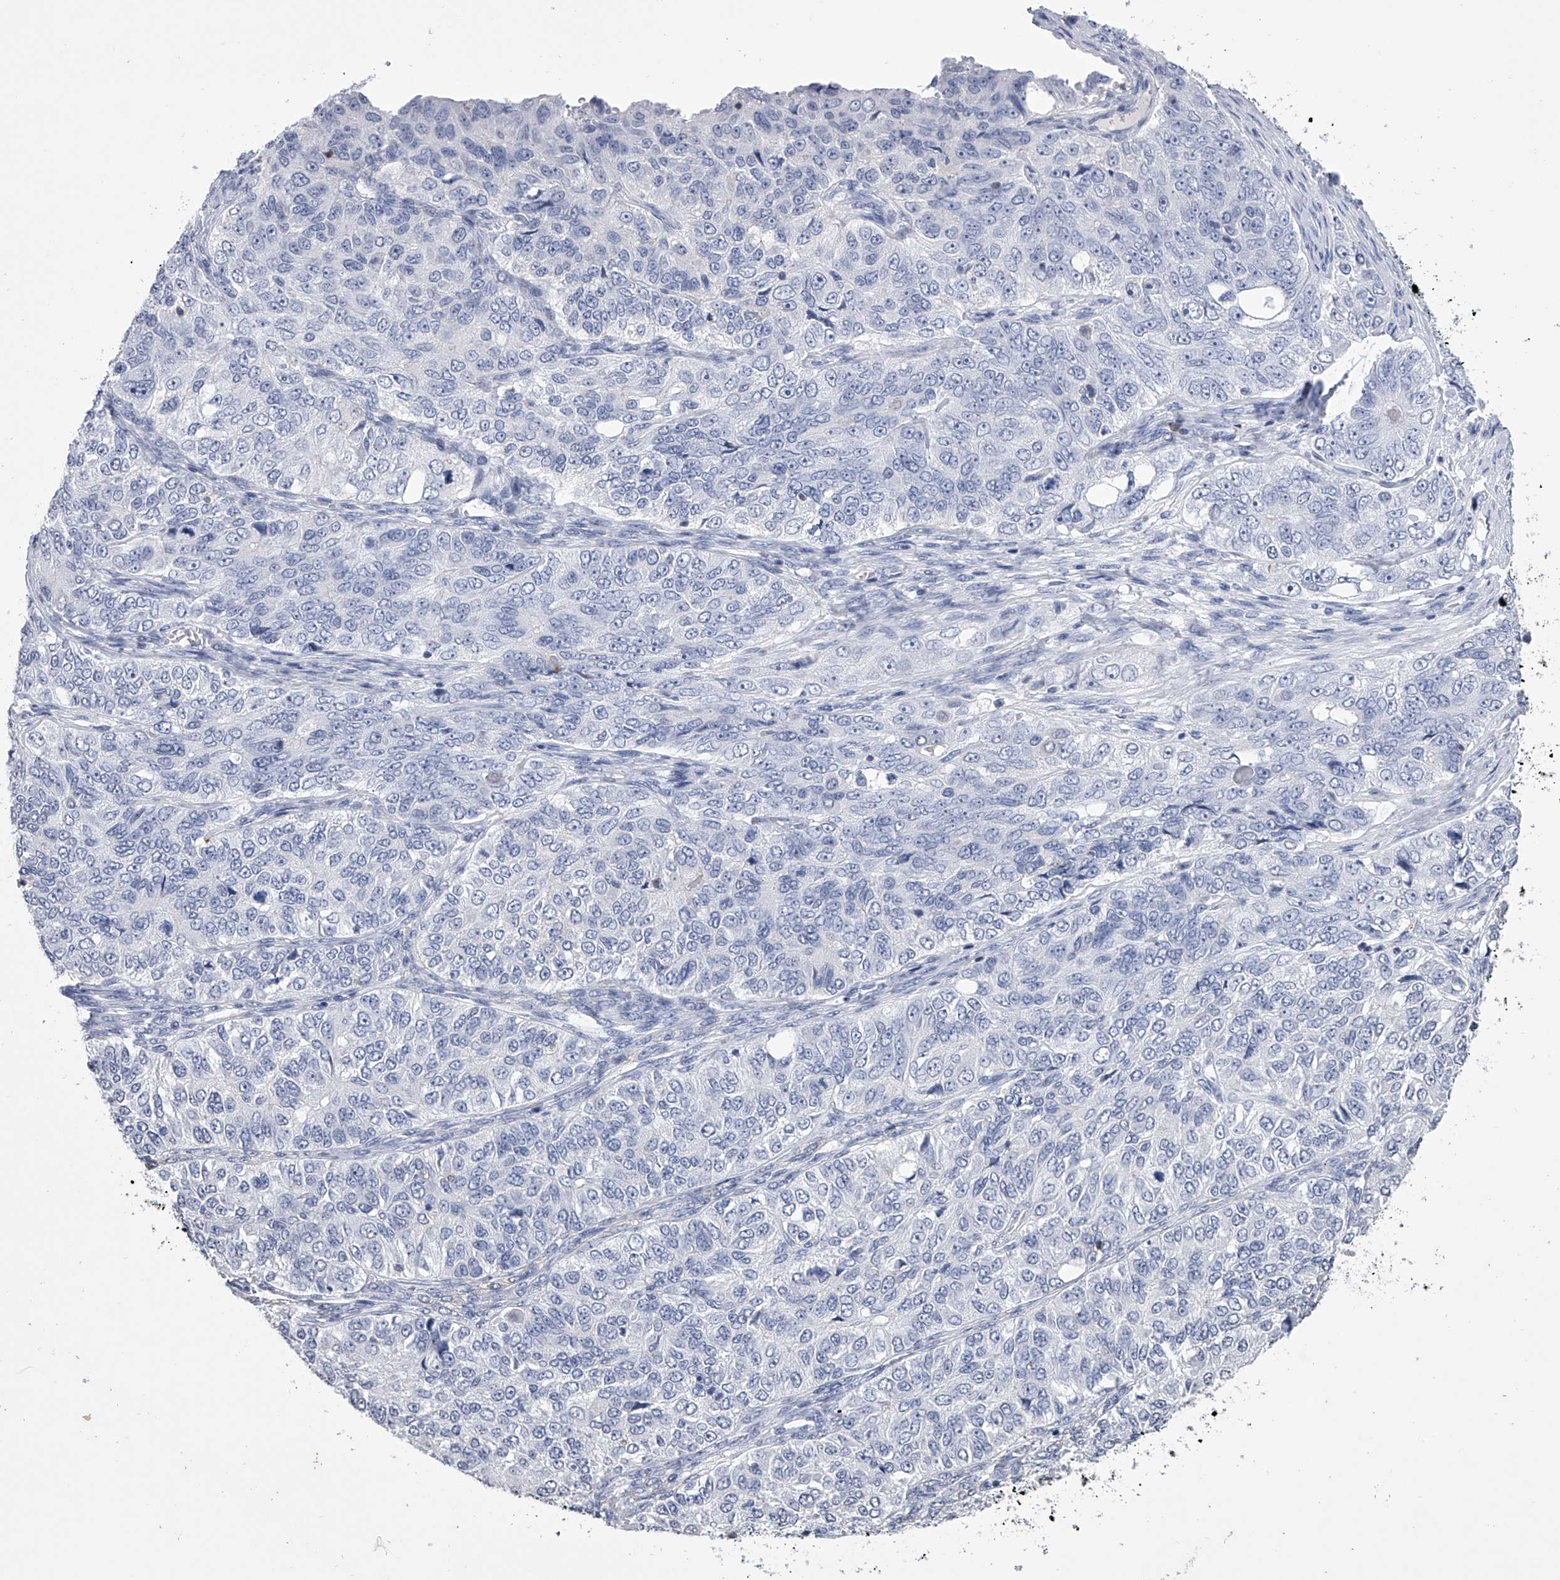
{"staining": {"intensity": "negative", "quantity": "none", "location": "none"}, "tissue": "ovarian cancer", "cell_type": "Tumor cells", "image_type": "cancer", "snomed": [{"axis": "morphology", "description": "Carcinoma, endometroid"}, {"axis": "topography", "description": "Ovary"}], "caption": "The photomicrograph demonstrates no significant positivity in tumor cells of endometroid carcinoma (ovarian).", "gene": "TASP1", "patient": {"sex": "female", "age": 51}}